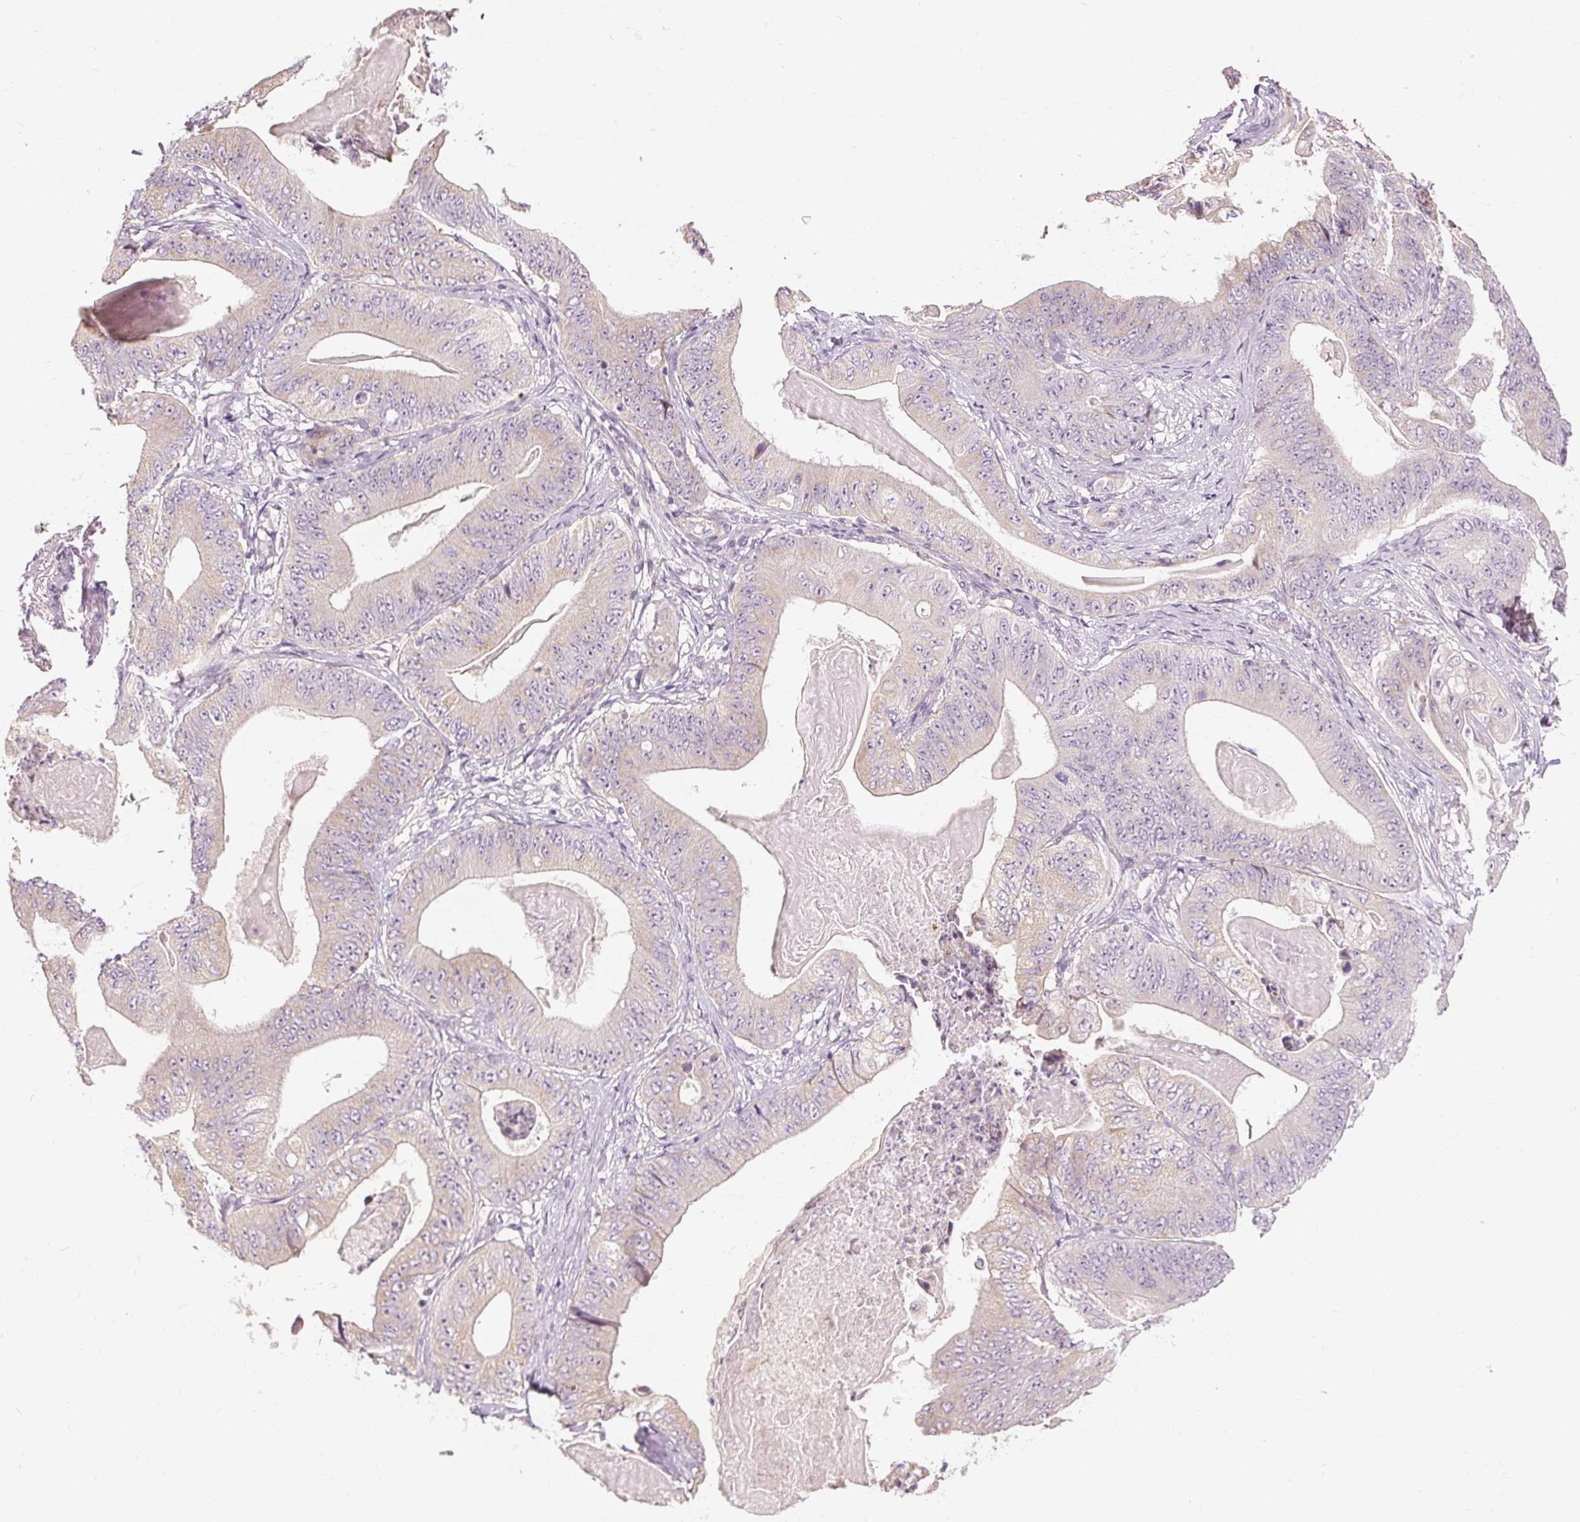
{"staining": {"intensity": "weak", "quantity": "<25%", "location": "cytoplasmic/membranous"}, "tissue": "stomach cancer", "cell_type": "Tumor cells", "image_type": "cancer", "snomed": [{"axis": "morphology", "description": "Adenocarcinoma, NOS"}, {"axis": "topography", "description": "Stomach"}], "caption": "Histopathology image shows no protein staining in tumor cells of stomach cancer tissue.", "gene": "CAPN3", "patient": {"sex": "female", "age": 73}}